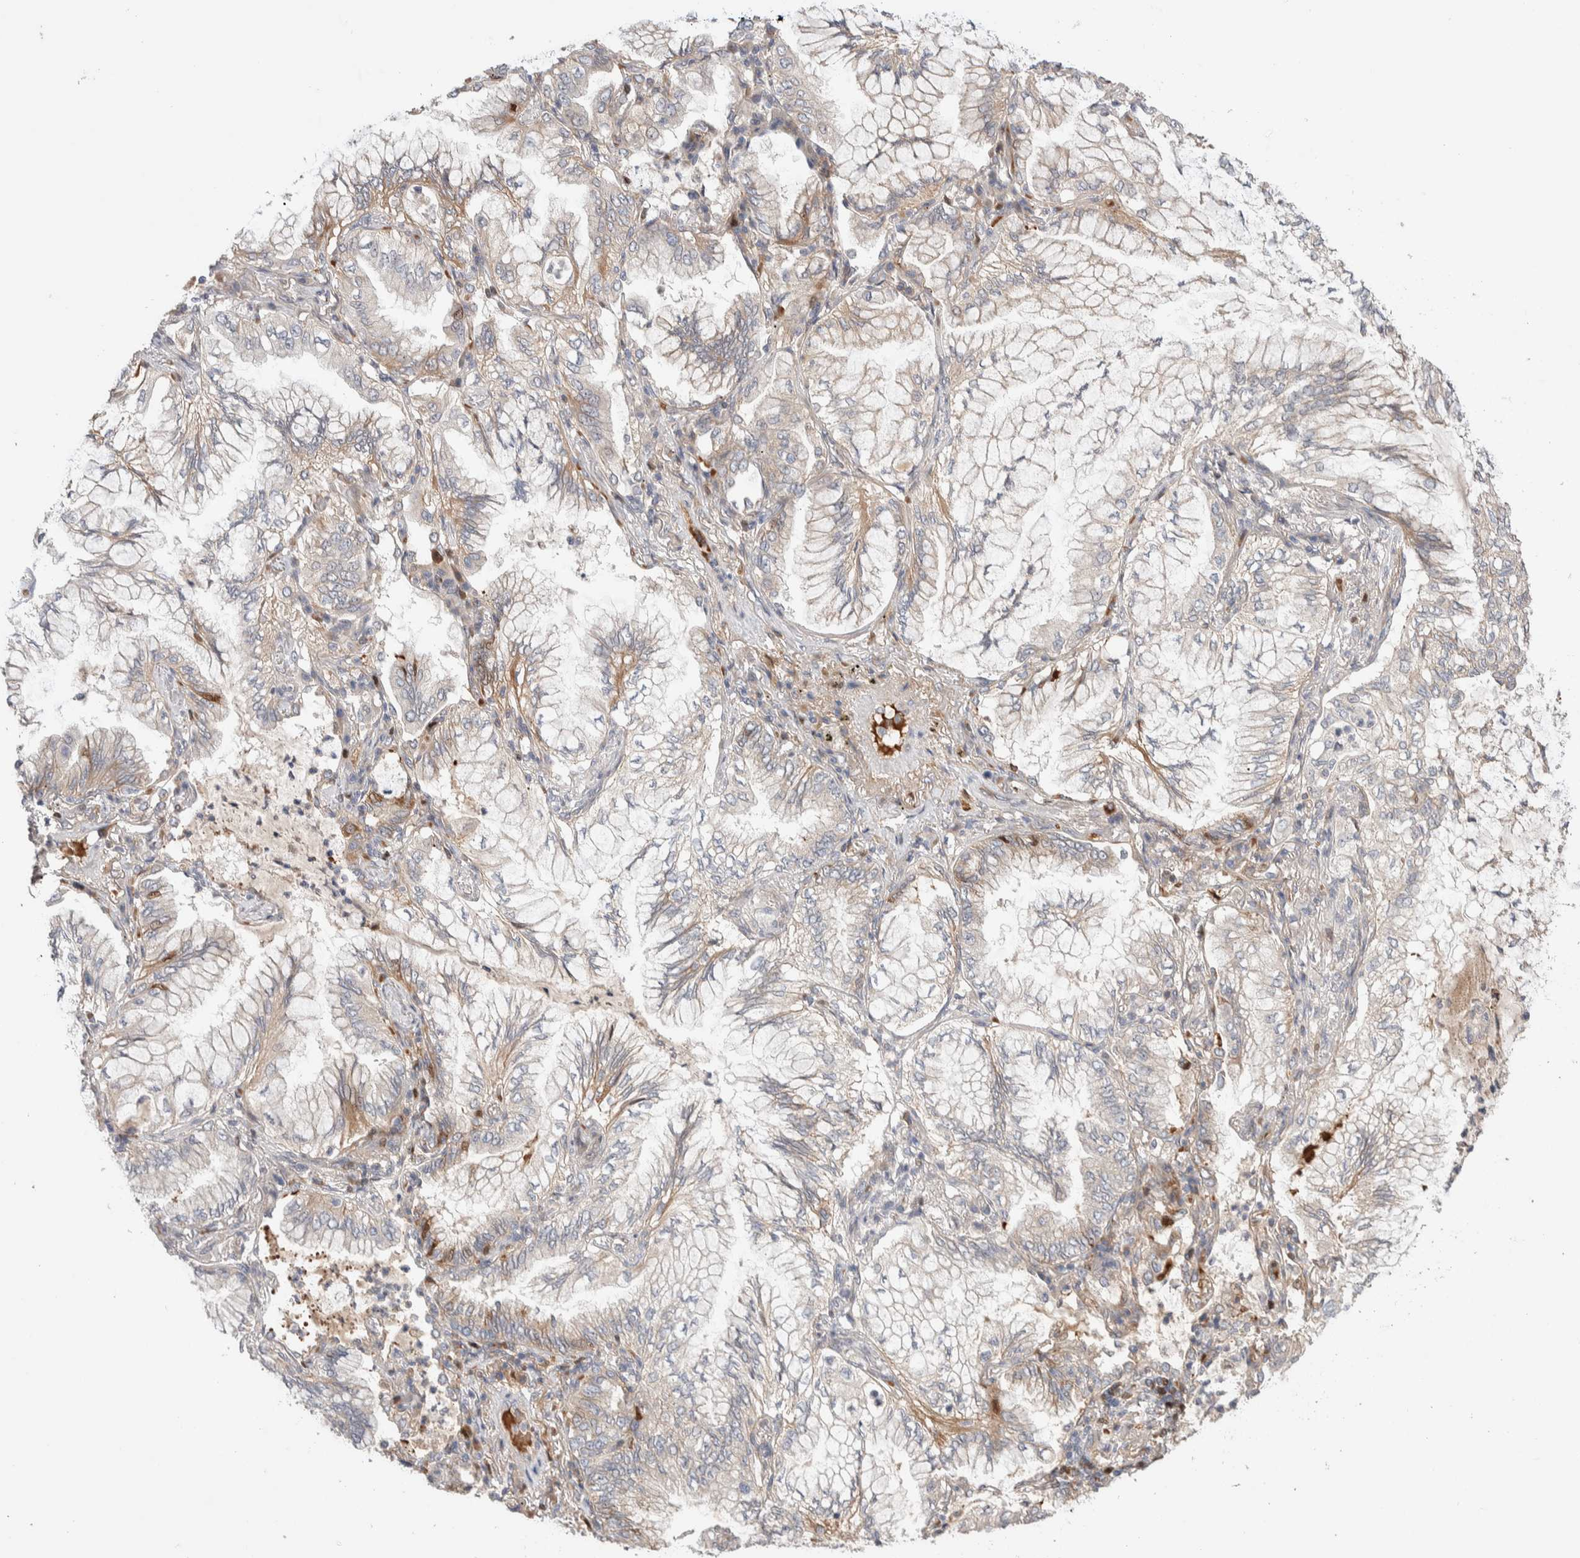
{"staining": {"intensity": "weak", "quantity": "25%-75%", "location": "cytoplasmic/membranous"}, "tissue": "lung cancer", "cell_type": "Tumor cells", "image_type": "cancer", "snomed": [{"axis": "morphology", "description": "Adenocarcinoma, NOS"}, {"axis": "topography", "description": "Lung"}], "caption": "A high-resolution image shows immunohistochemistry staining of lung cancer, which shows weak cytoplasmic/membranous expression in about 25%-75% of tumor cells. (brown staining indicates protein expression, while blue staining denotes nuclei).", "gene": "CASK", "patient": {"sex": "female", "age": 70}}